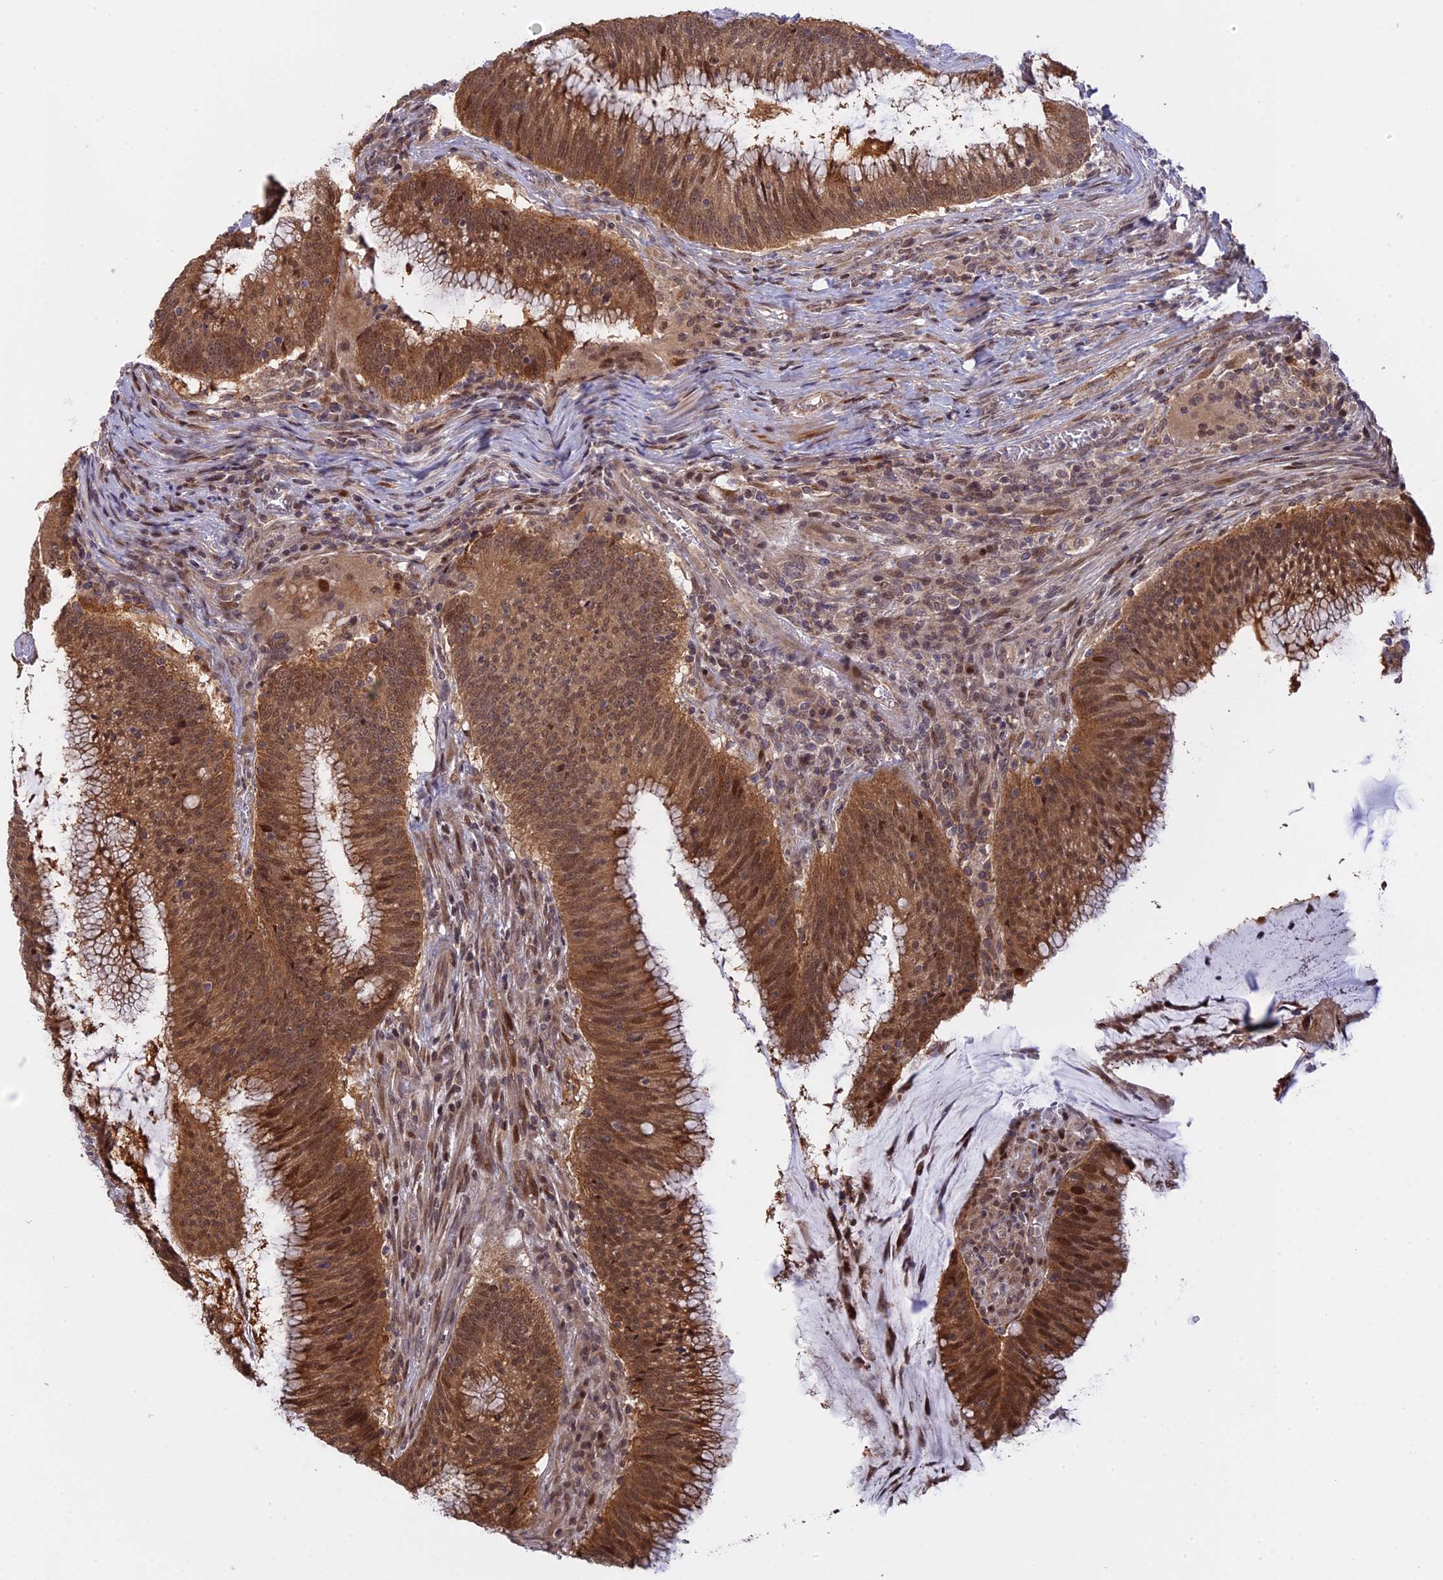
{"staining": {"intensity": "strong", "quantity": ">75%", "location": "cytoplasmic/membranous,nuclear"}, "tissue": "colorectal cancer", "cell_type": "Tumor cells", "image_type": "cancer", "snomed": [{"axis": "morphology", "description": "Adenocarcinoma, NOS"}, {"axis": "topography", "description": "Rectum"}], "caption": "DAB (3,3'-diaminobenzidine) immunohistochemical staining of human adenocarcinoma (colorectal) demonstrates strong cytoplasmic/membranous and nuclear protein positivity in about >75% of tumor cells.", "gene": "GSKIP", "patient": {"sex": "female", "age": 77}}